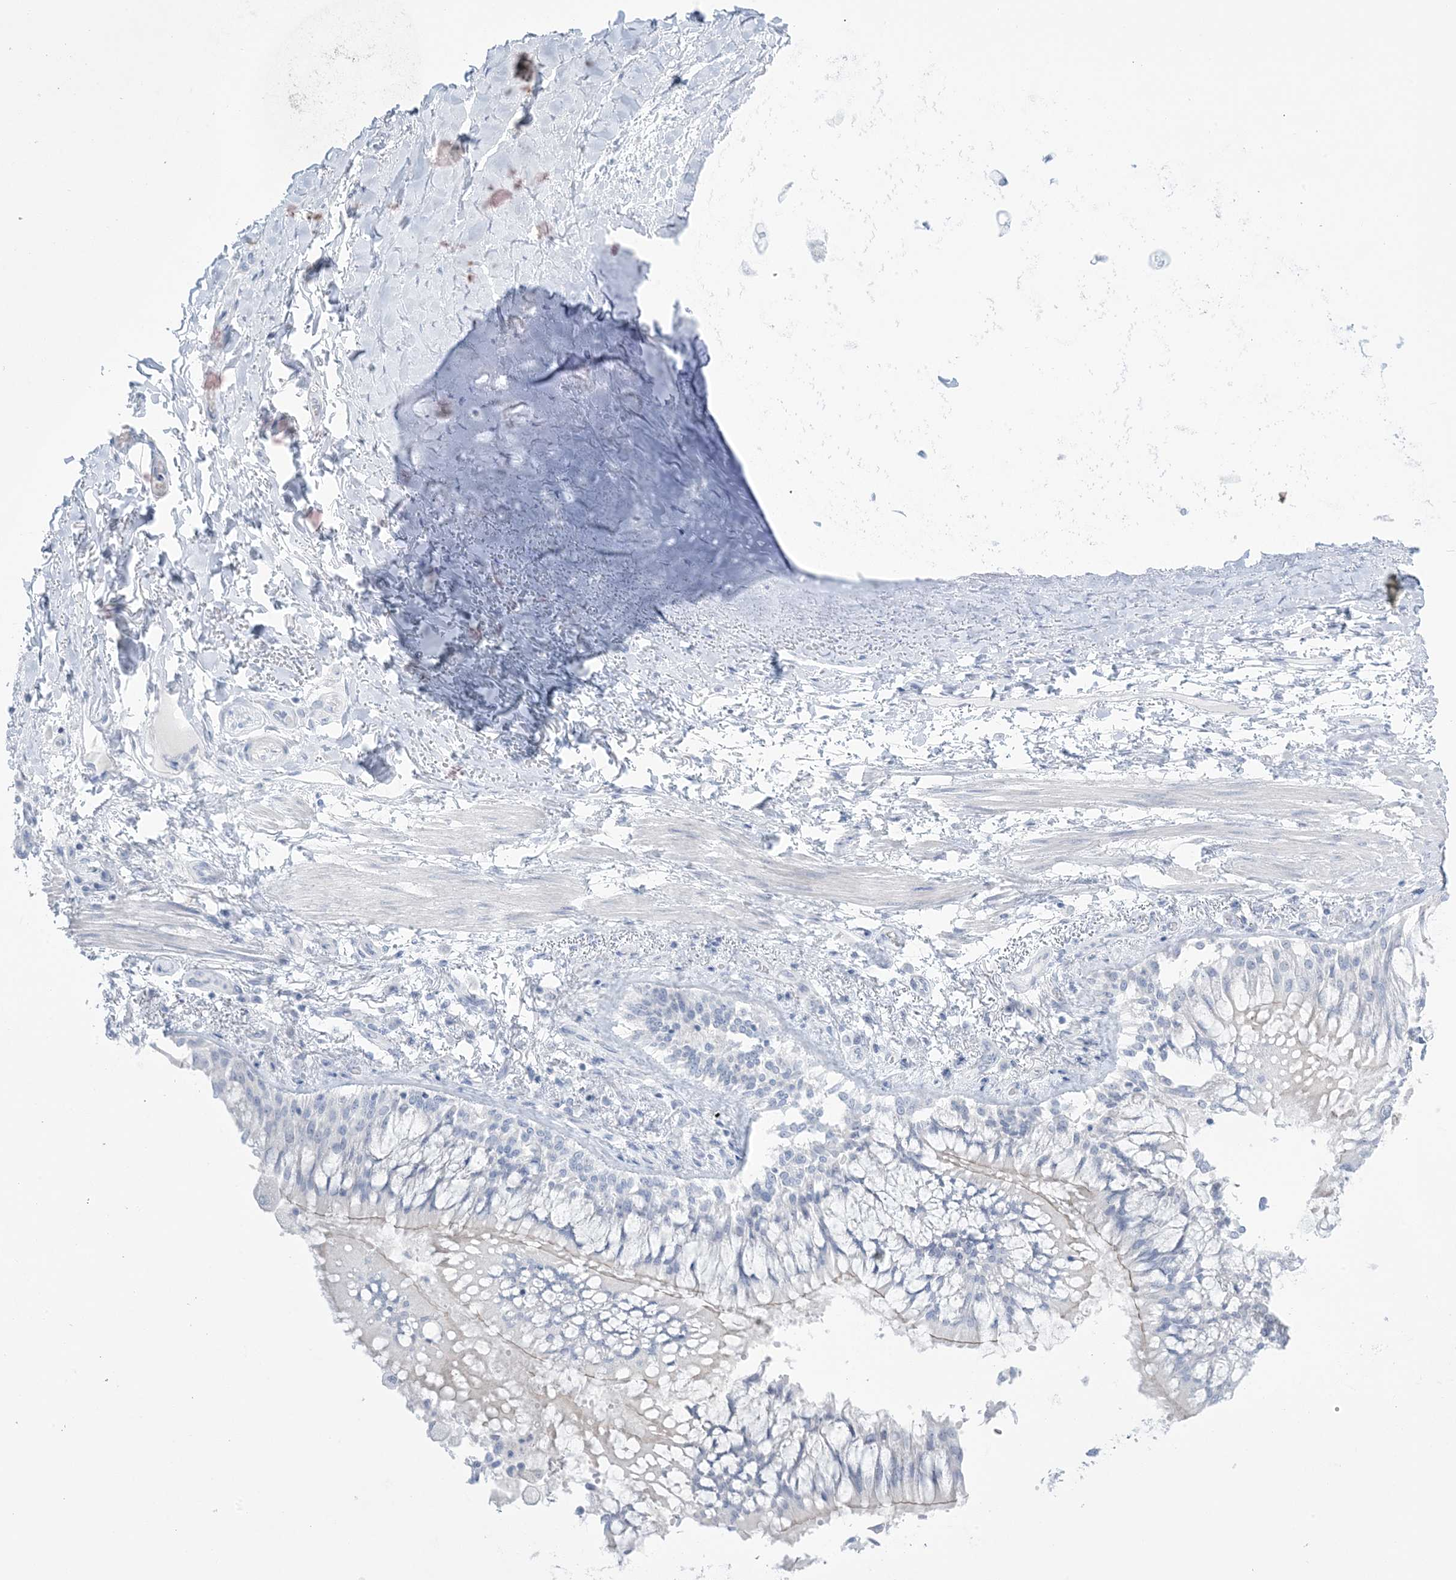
{"staining": {"intensity": "negative", "quantity": "none", "location": "none"}, "tissue": "adipose tissue", "cell_type": "Adipocytes", "image_type": "normal", "snomed": [{"axis": "morphology", "description": "Normal tissue, NOS"}, {"axis": "topography", "description": "Cartilage tissue"}, {"axis": "topography", "description": "Bronchus"}, {"axis": "topography", "description": "Lung"}, {"axis": "topography", "description": "Peripheral nerve tissue"}], "caption": "The photomicrograph demonstrates no staining of adipocytes in normal adipose tissue.", "gene": "AGXT", "patient": {"sex": "female", "age": 49}}